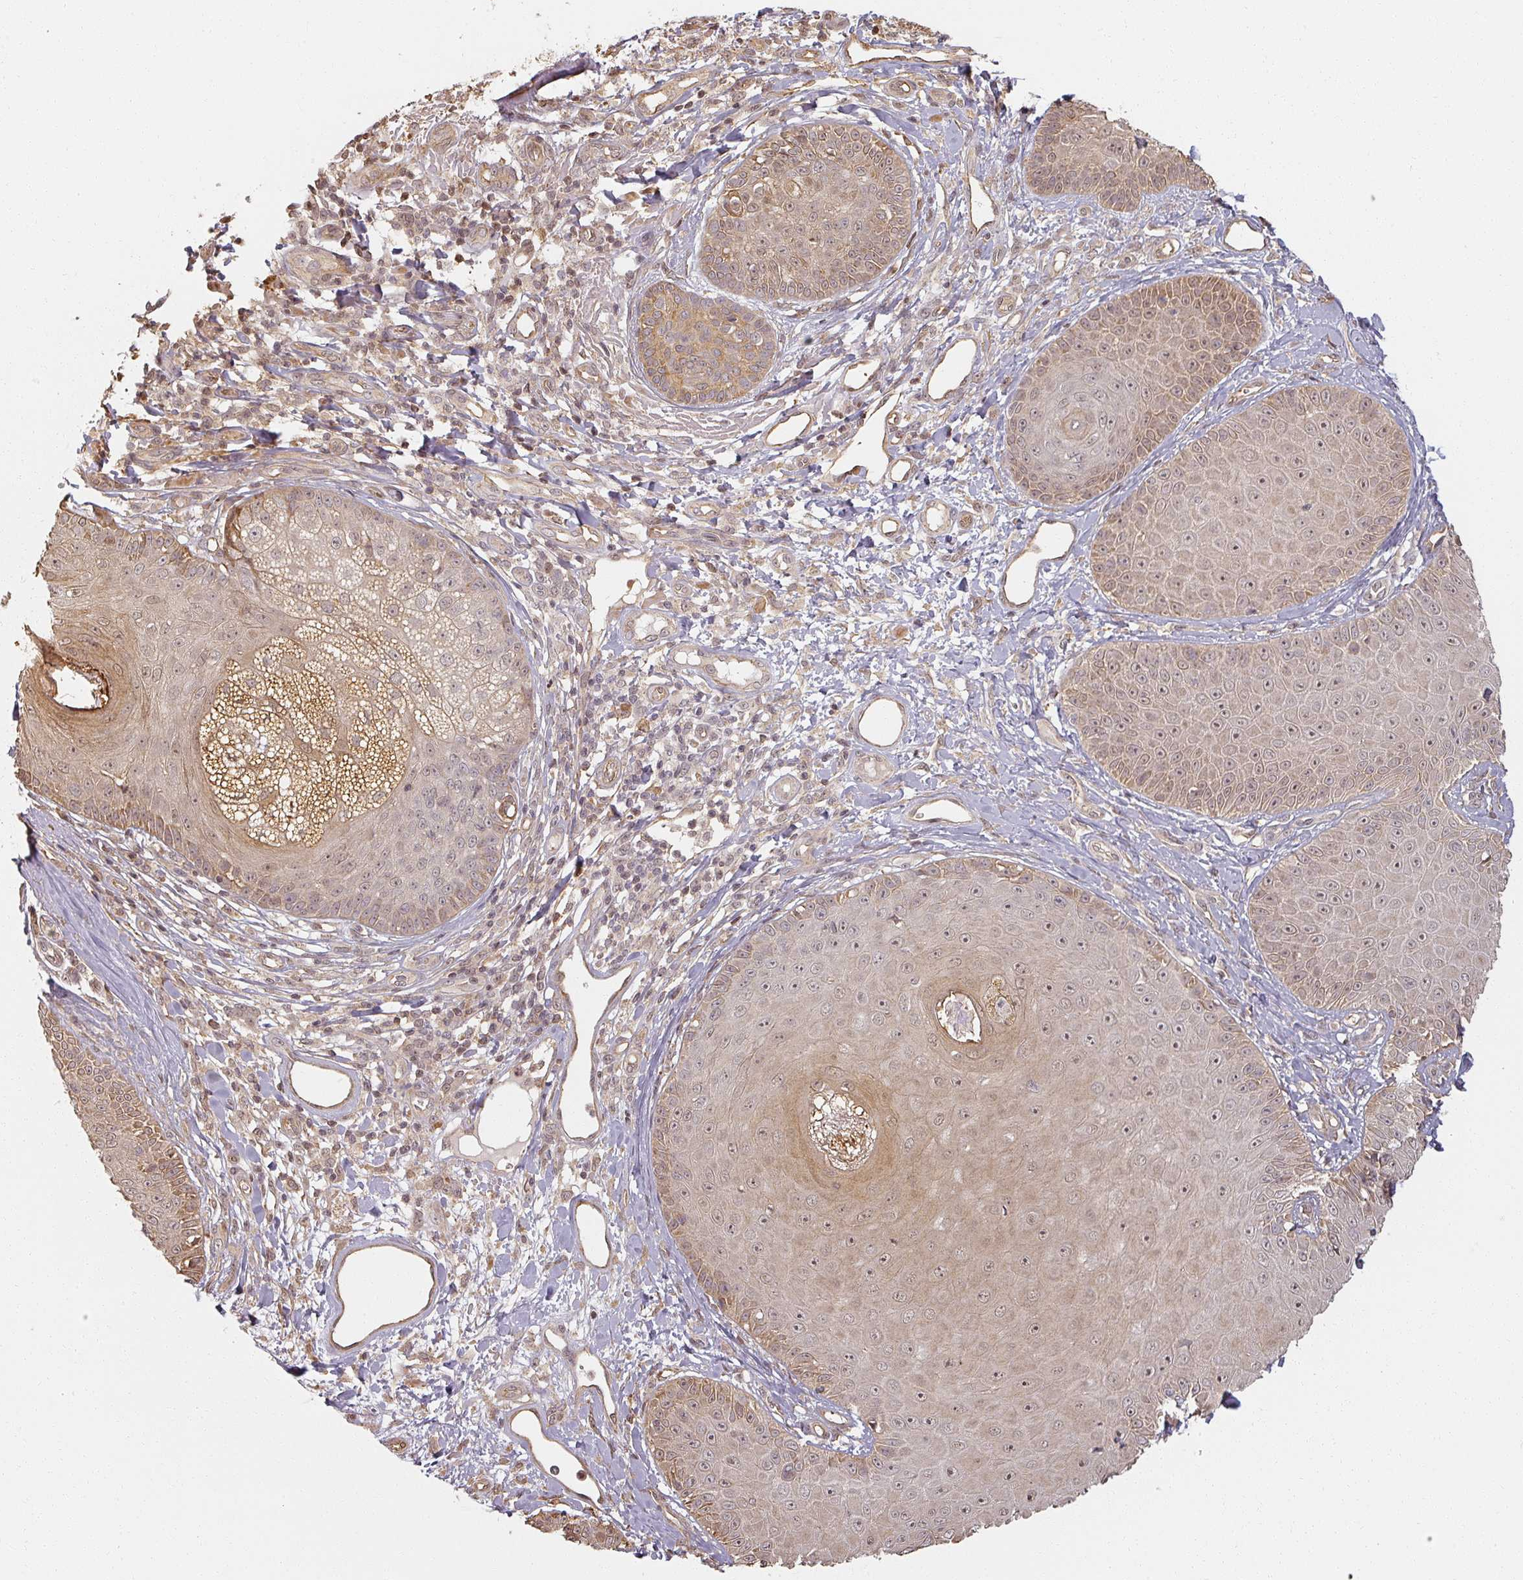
{"staining": {"intensity": "moderate", "quantity": ">75%", "location": "cytoplasmic/membranous,nuclear"}, "tissue": "skin cancer", "cell_type": "Tumor cells", "image_type": "cancer", "snomed": [{"axis": "morphology", "description": "Squamous cell carcinoma, NOS"}, {"axis": "topography", "description": "Skin"}], "caption": "Squamous cell carcinoma (skin) stained for a protein (brown) shows moderate cytoplasmic/membranous and nuclear positive expression in about >75% of tumor cells.", "gene": "MED19", "patient": {"sex": "male", "age": 86}}